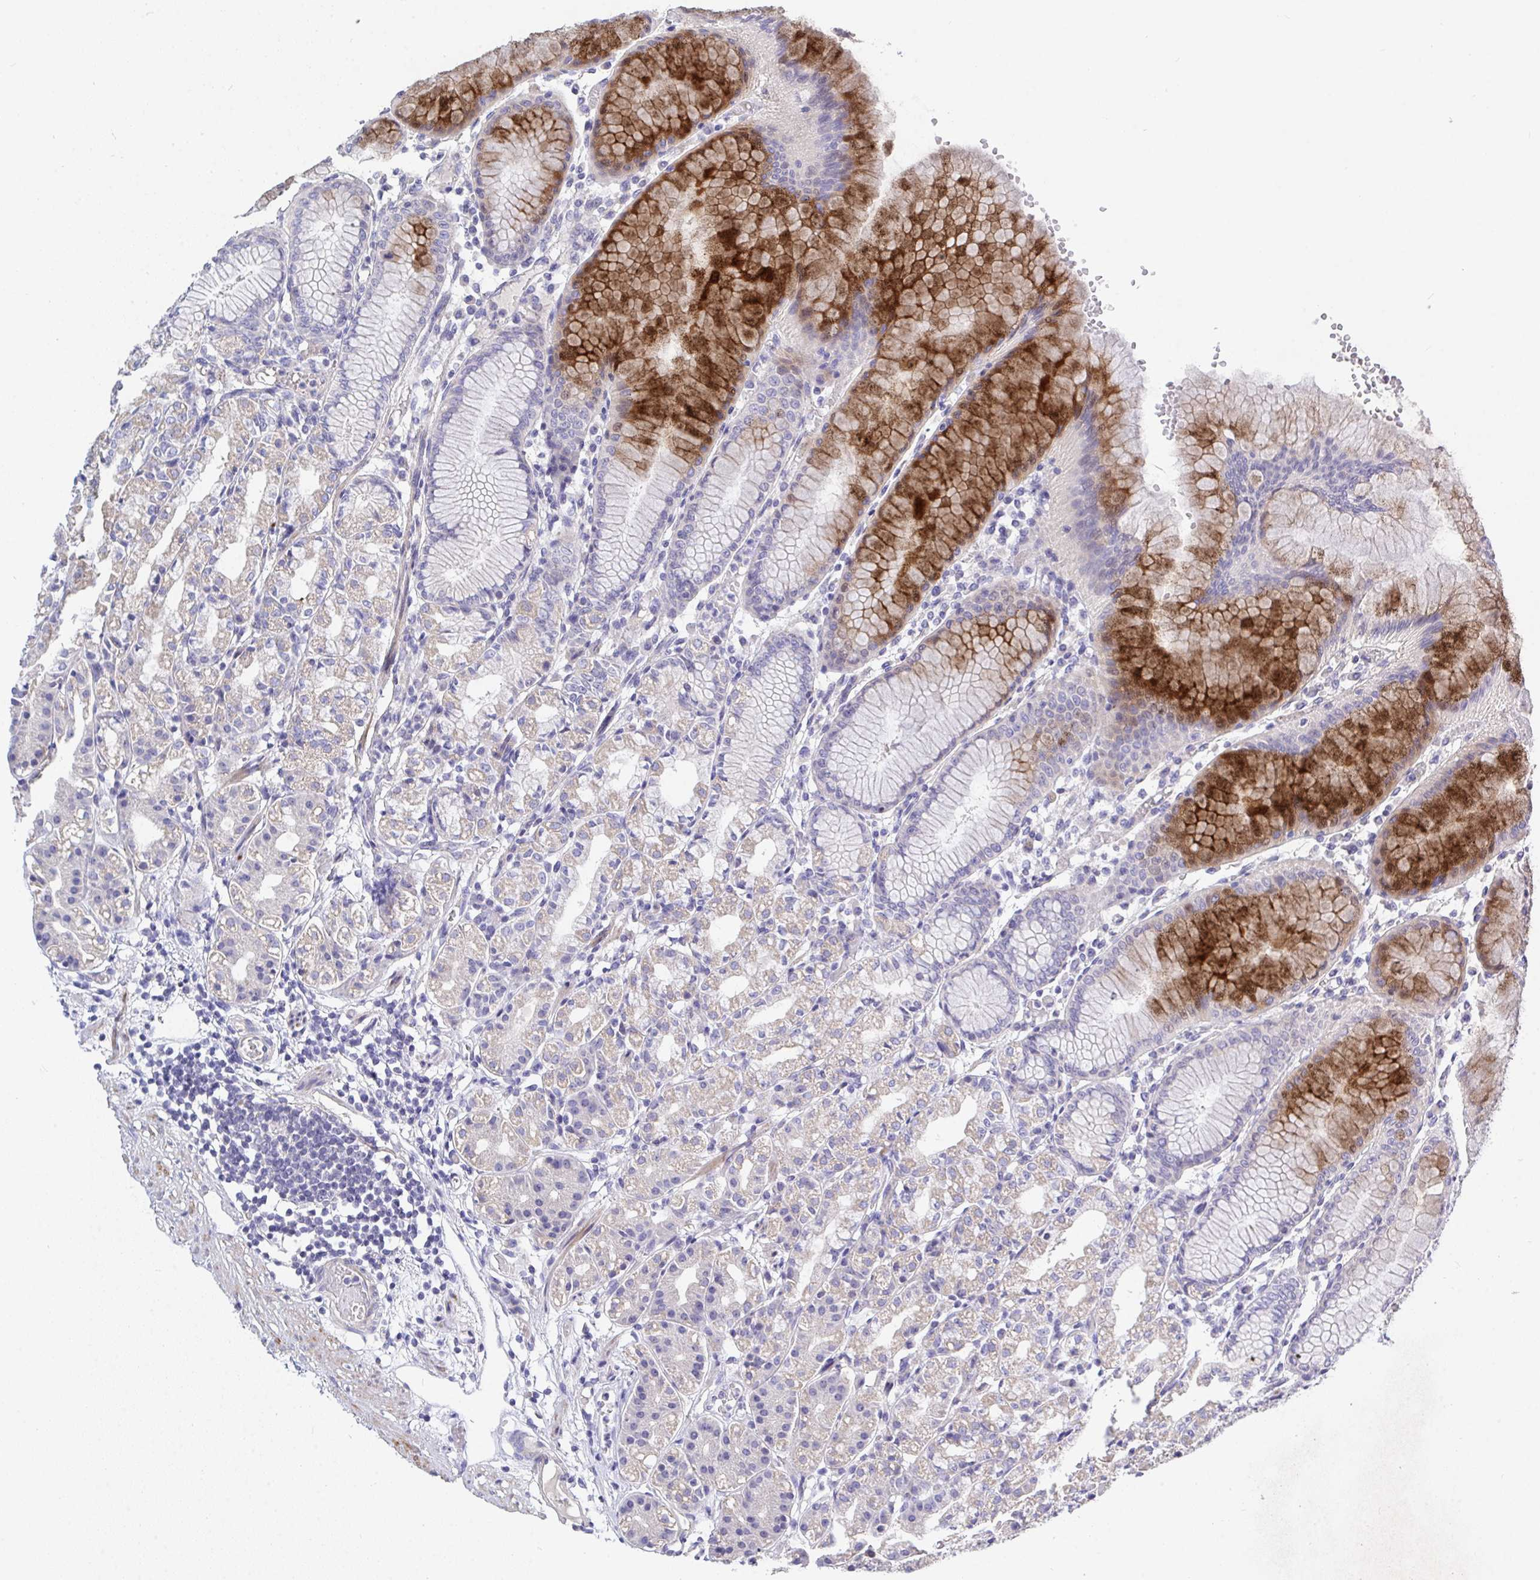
{"staining": {"intensity": "strong", "quantity": "<25%", "location": "cytoplasmic/membranous"}, "tissue": "stomach", "cell_type": "Glandular cells", "image_type": "normal", "snomed": [{"axis": "morphology", "description": "Normal tissue, NOS"}, {"axis": "topography", "description": "Stomach"}], "caption": "Human stomach stained with a brown dye exhibits strong cytoplasmic/membranous positive expression in approximately <25% of glandular cells.", "gene": "ZNF561", "patient": {"sex": "female", "age": 57}}